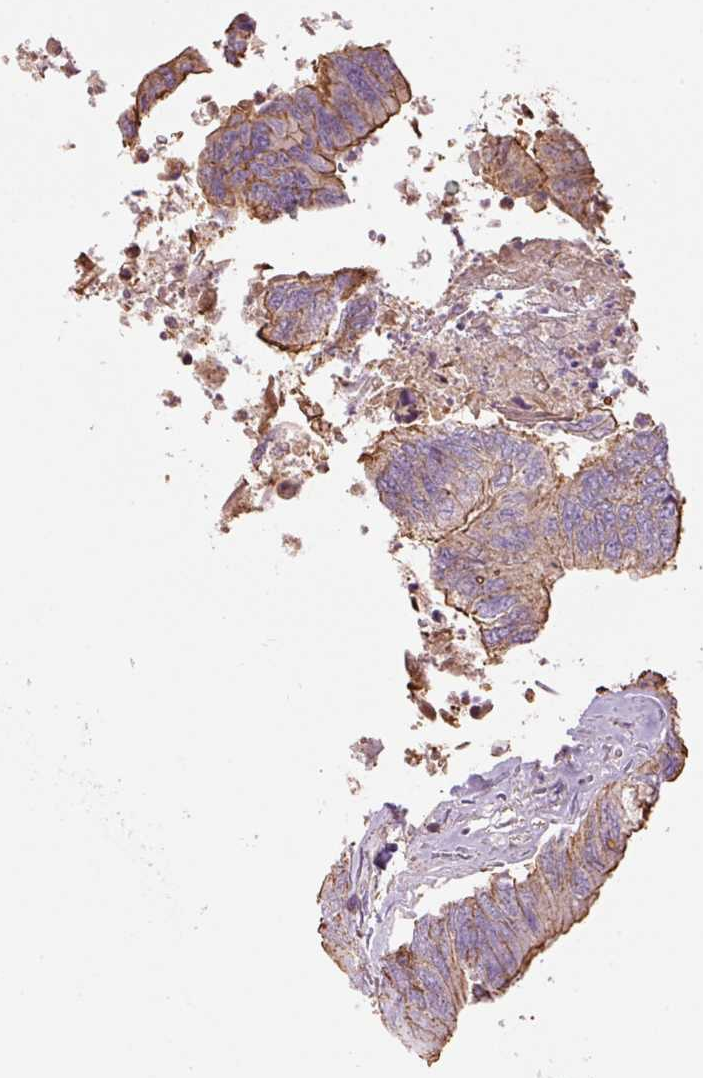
{"staining": {"intensity": "moderate", "quantity": "25%-75%", "location": "cytoplasmic/membranous"}, "tissue": "colorectal cancer", "cell_type": "Tumor cells", "image_type": "cancer", "snomed": [{"axis": "morphology", "description": "Adenocarcinoma, NOS"}, {"axis": "topography", "description": "Colon"}], "caption": "Human colorectal cancer stained with a brown dye shows moderate cytoplasmic/membranous positive expression in approximately 25%-75% of tumor cells.", "gene": "PPP1R1B", "patient": {"sex": "female", "age": 67}}